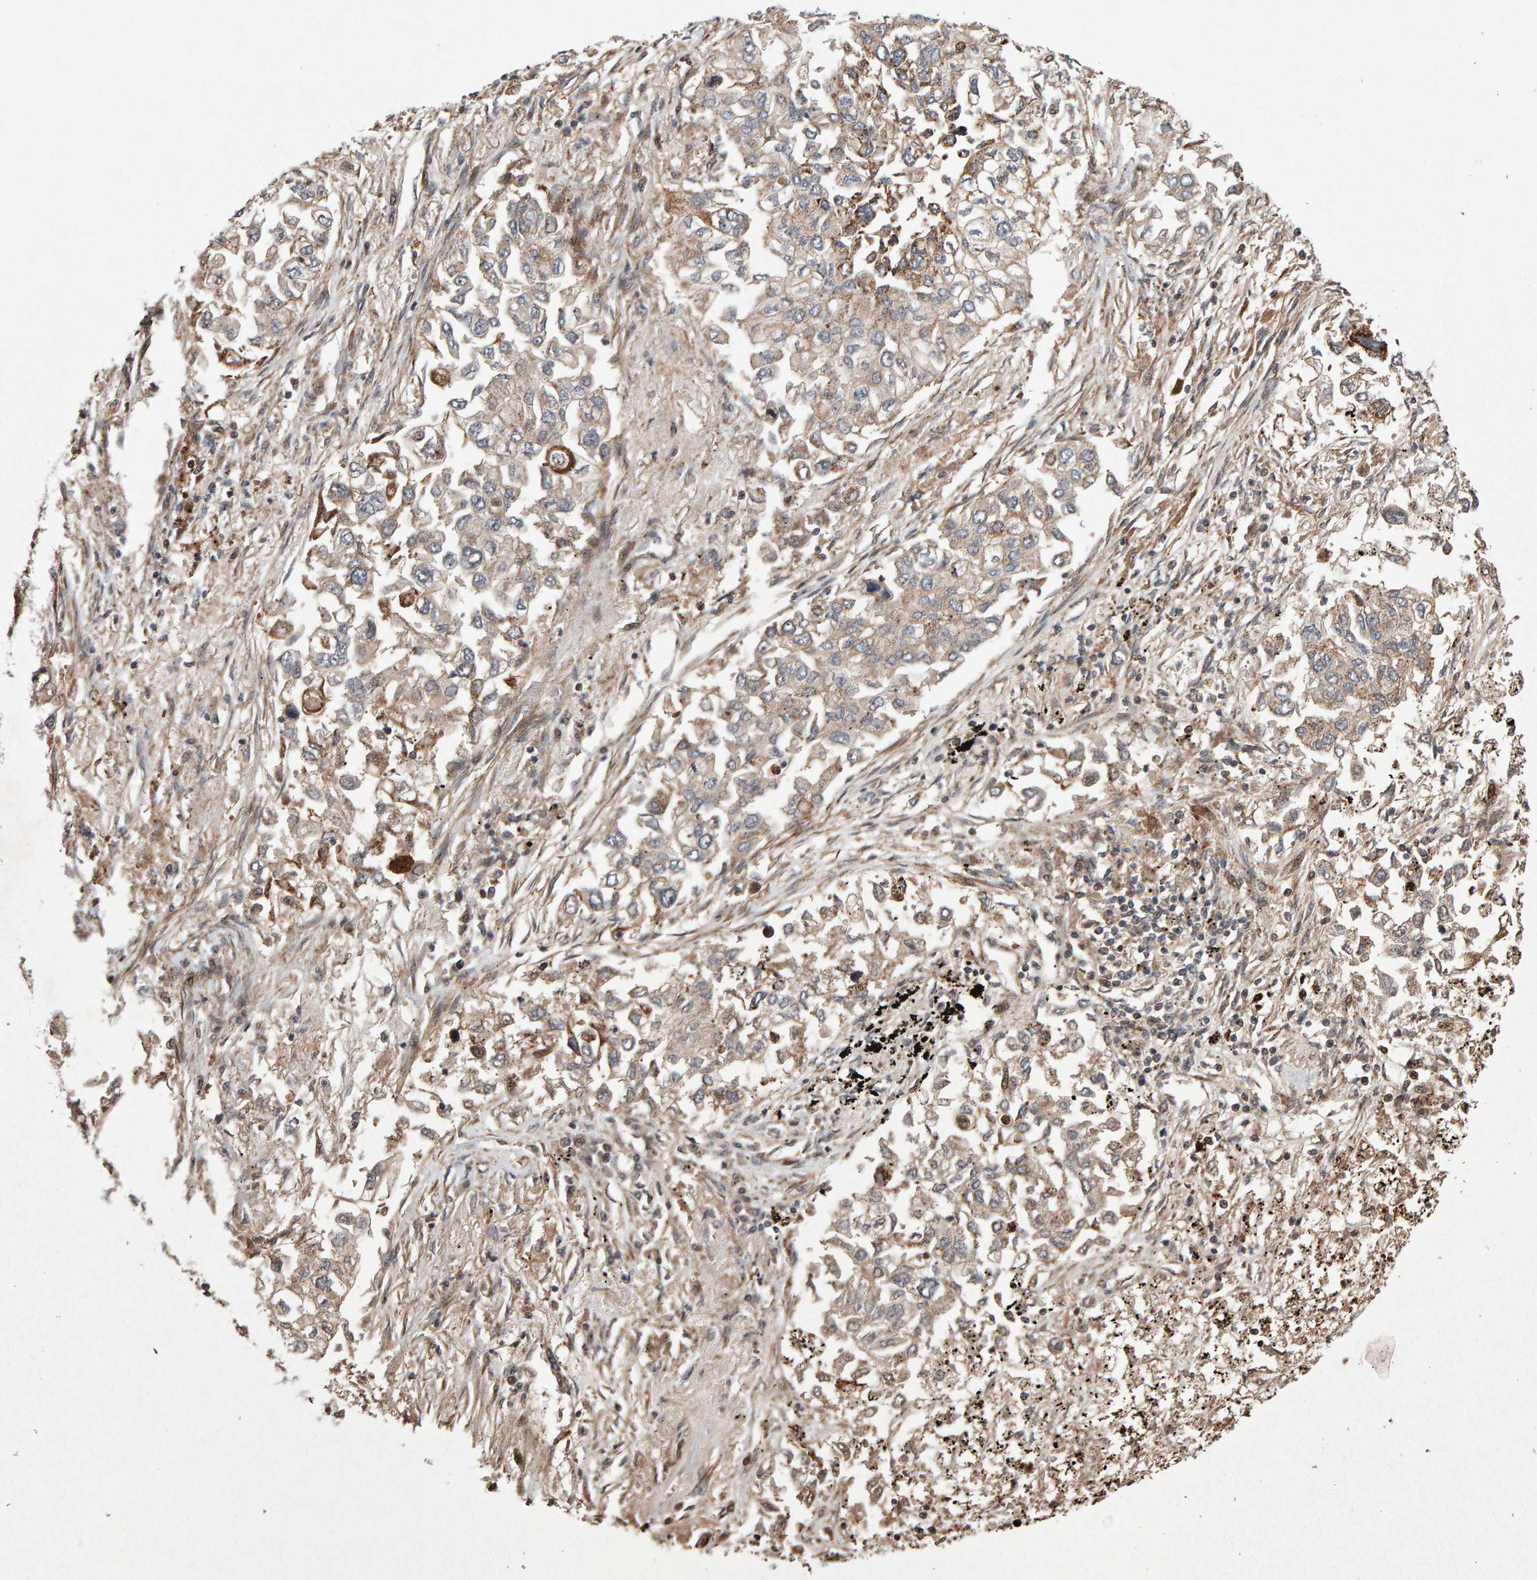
{"staining": {"intensity": "weak", "quantity": ">75%", "location": "cytoplasmic/membranous"}, "tissue": "lung cancer", "cell_type": "Tumor cells", "image_type": "cancer", "snomed": [{"axis": "morphology", "description": "Inflammation, NOS"}, {"axis": "morphology", "description": "Adenocarcinoma, NOS"}, {"axis": "topography", "description": "Lung"}], "caption": "Adenocarcinoma (lung) stained for a protein (brown) reveals weak cytoplasmic/membranous positive expression in approximately >75% of tumor cells.", "gene": "PECR", "patient": {"sex": "male", "age": 63}}